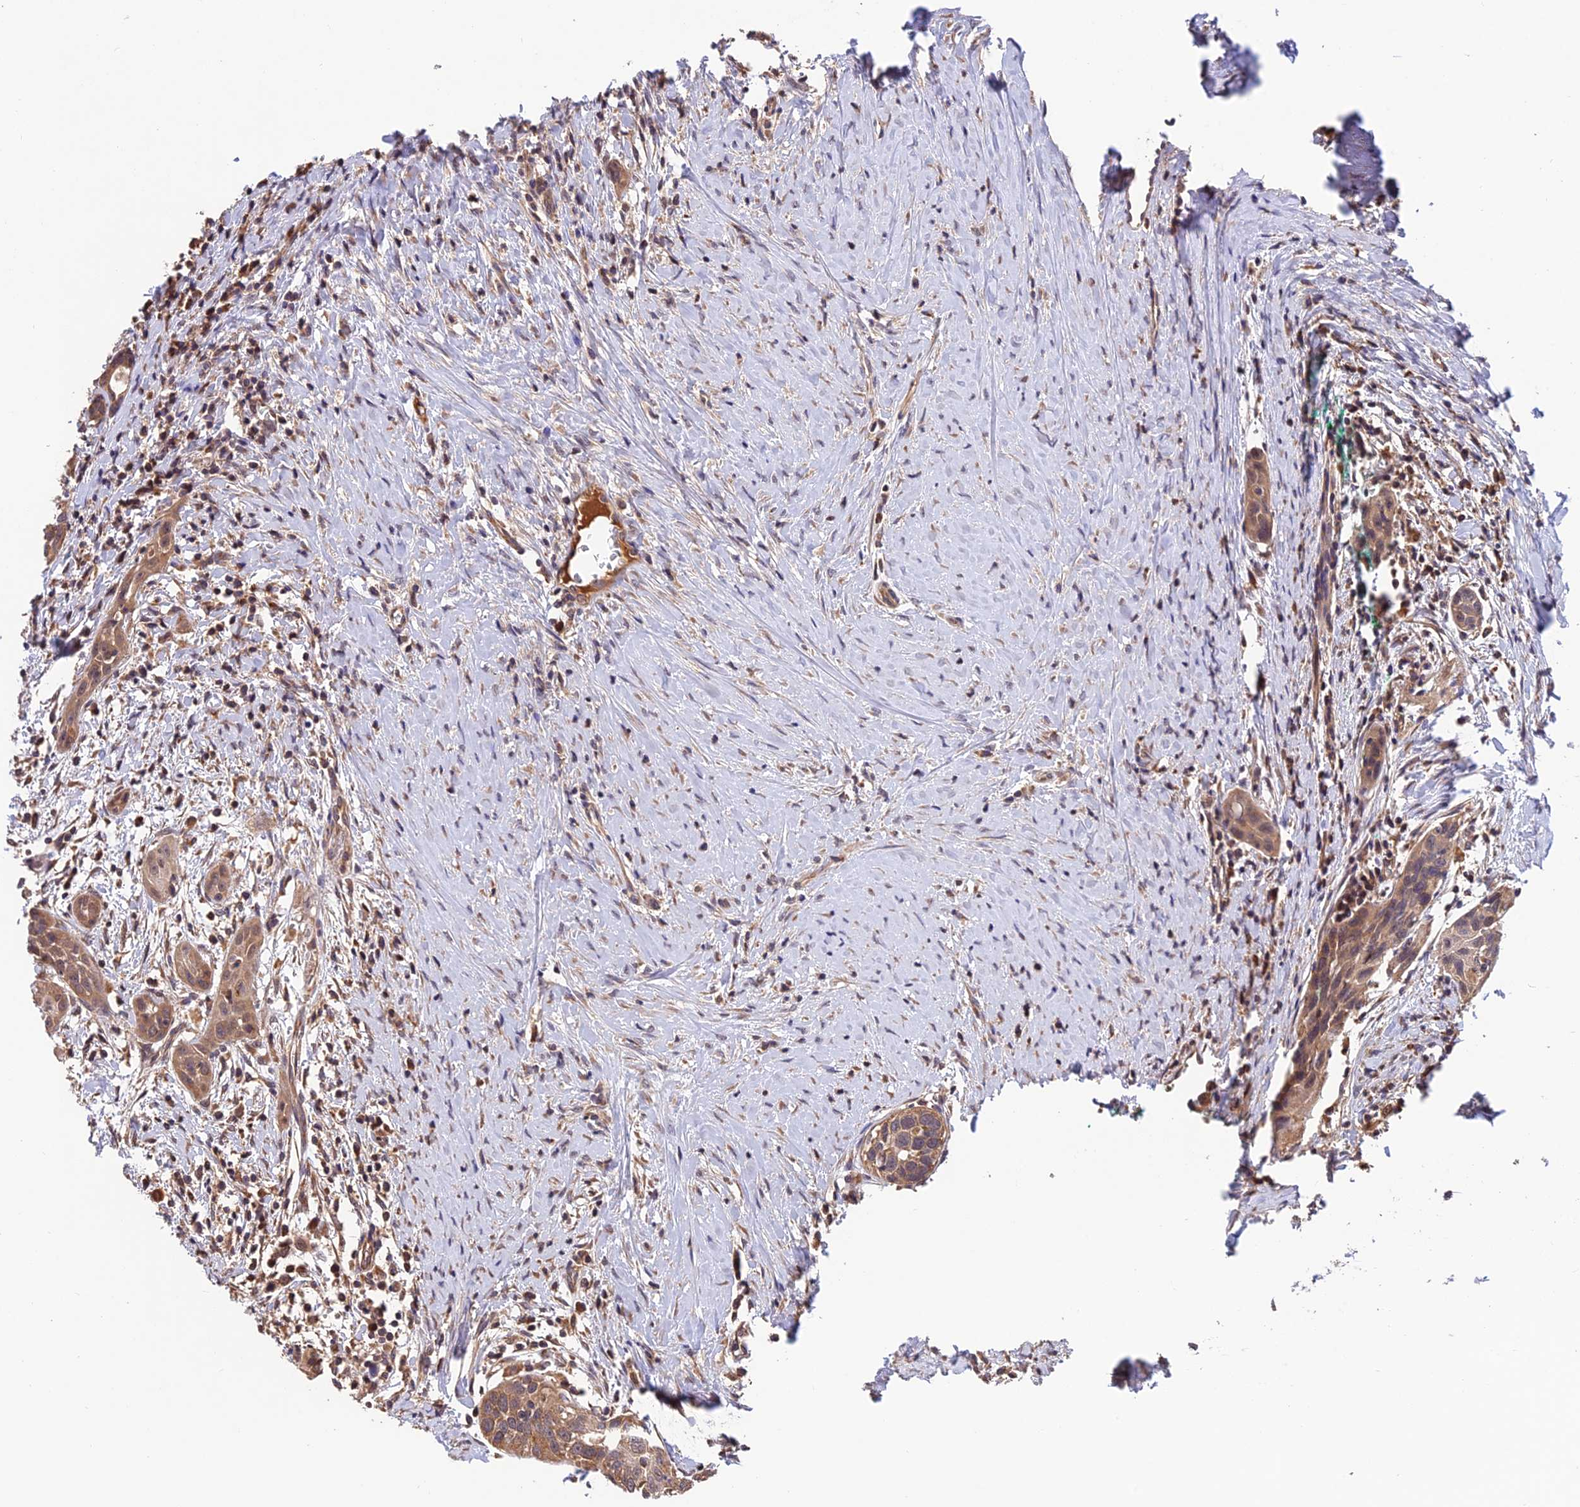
{"staining": {"intensity": "moderate", "quantity": ">75%", "location": "cytoplasmic/membranous"}, "tissue": "head and neck cancer", "cell_type": "Tumor cells", "image_type": "cancer", "snomed": [{"axis": "morphology", "description": "Squamous cell carcinoma, NOS"}, {"axis": "topography", "description": "Oral tissue"}, {"axis": "topography", "description": "Head-Neck"}], "caption": "The histopathology image reveals a brown stain indicating the presence of a protein in the cytoplasmic/membranous of tumor cells in head and neck cancer. Nuclei are stained in blue.", "gene": "MNS1", "patient": {"sex": "female", "age": 50}}